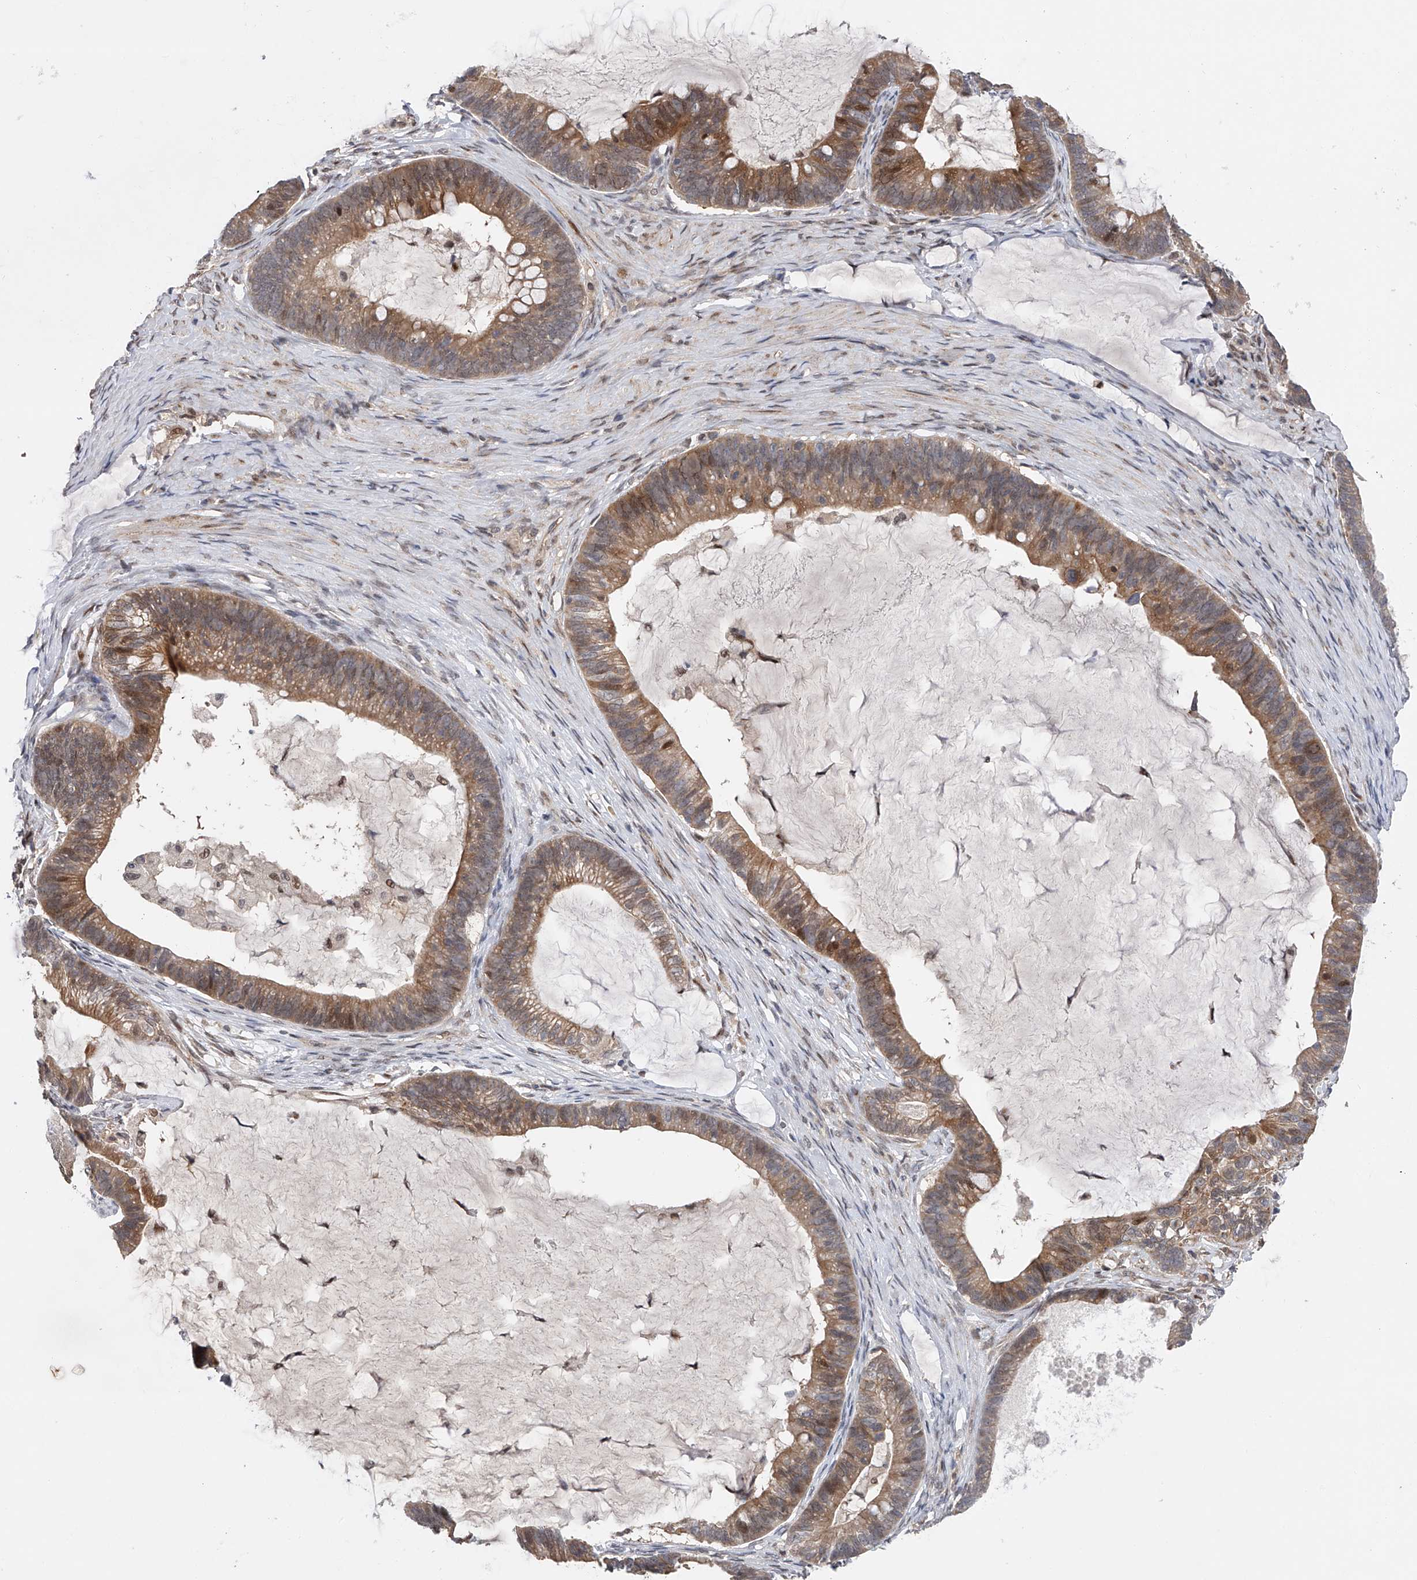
{"staining": {"intensity": "weak", "quantity": ">75%", "location": "cytoplasmic/membranous"}, "tissue": "ovarian cancer", "cell_type": "Tumor cells", "image_type": "cancer", "snomed": [{"axis": "morphology", "description": "Cystadenocarcinoma, mucinous, NOS"}, {"axis": "topography", "description": "Ovary"}], "caption": "This micrograph exhibits IHC staining of human ovarian cancer (mucinous cystadenocarcinoma), with low weak cytoplasmic/membranous staining in about >75% of tumor cells.", "gene": "RWDD2A", "patient": {"sex": "female", "age": 61}}